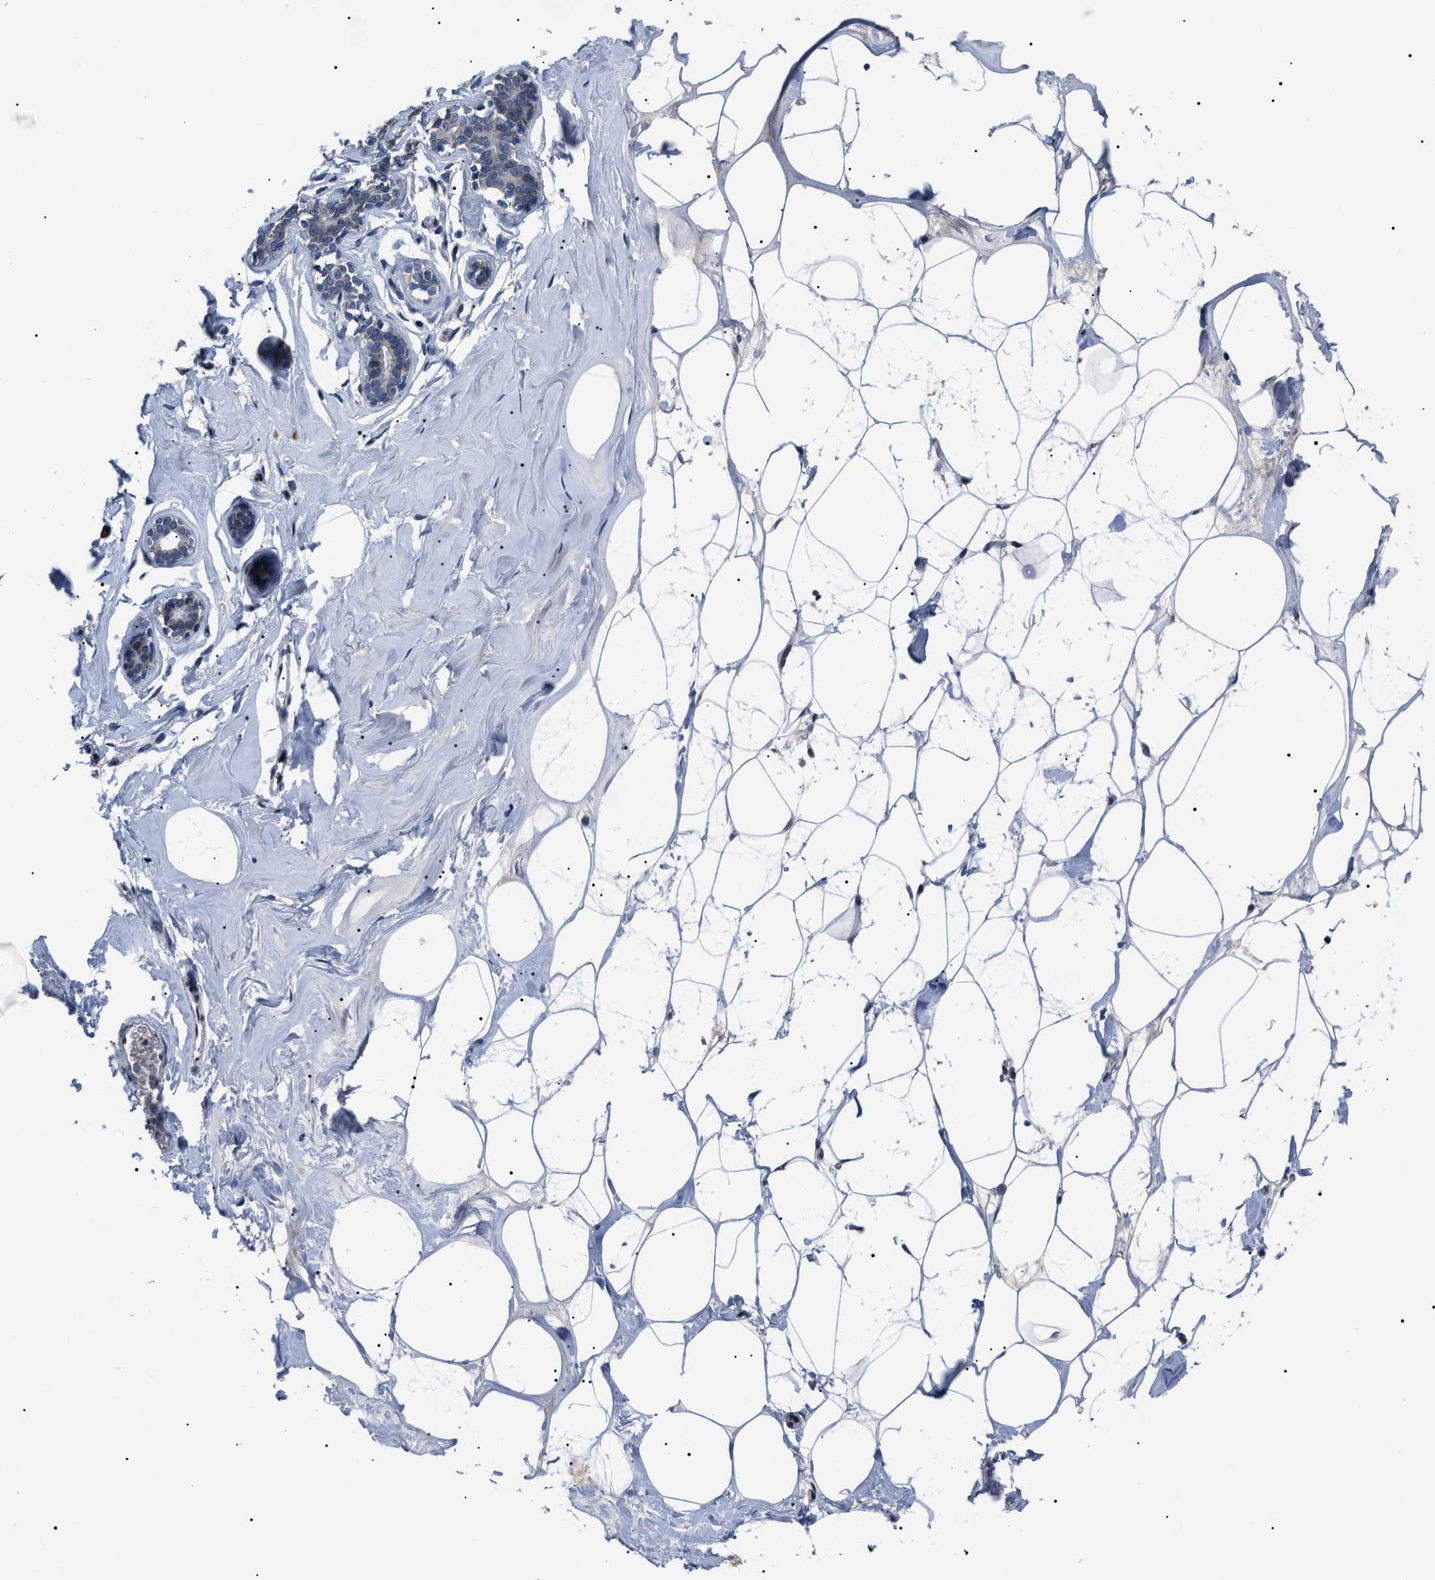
{"staining": {"intensity": "negative", "quantity": "none", "location": "none"}, "tissue": "adipose tissue", "cell_type": "Adipocytes", "image_type": "normal", "snomed": [{"axis": "morphology", "description": "Normal tissue, NOS"}, {"axis": "morphology", "description": "Fibrosis, NOS"}, {"axis": "topography", "description": "Breast"}, {"axis": "topography", "description": "Adipose tissue"}], "caption": "High power microscopy histopathology image of an immunohistochemistry (IHC) photomicrograph of benign adipose tissue, revealing no significant expression in adipocytes. (Stains: DAB immunohistochemistry (IHC) with hematoxylin counter stain, Microscopy: brightfield microscopy at high magnification).", "gene": "LRRC14", "patient": {"sex": "female", "age": 39}}